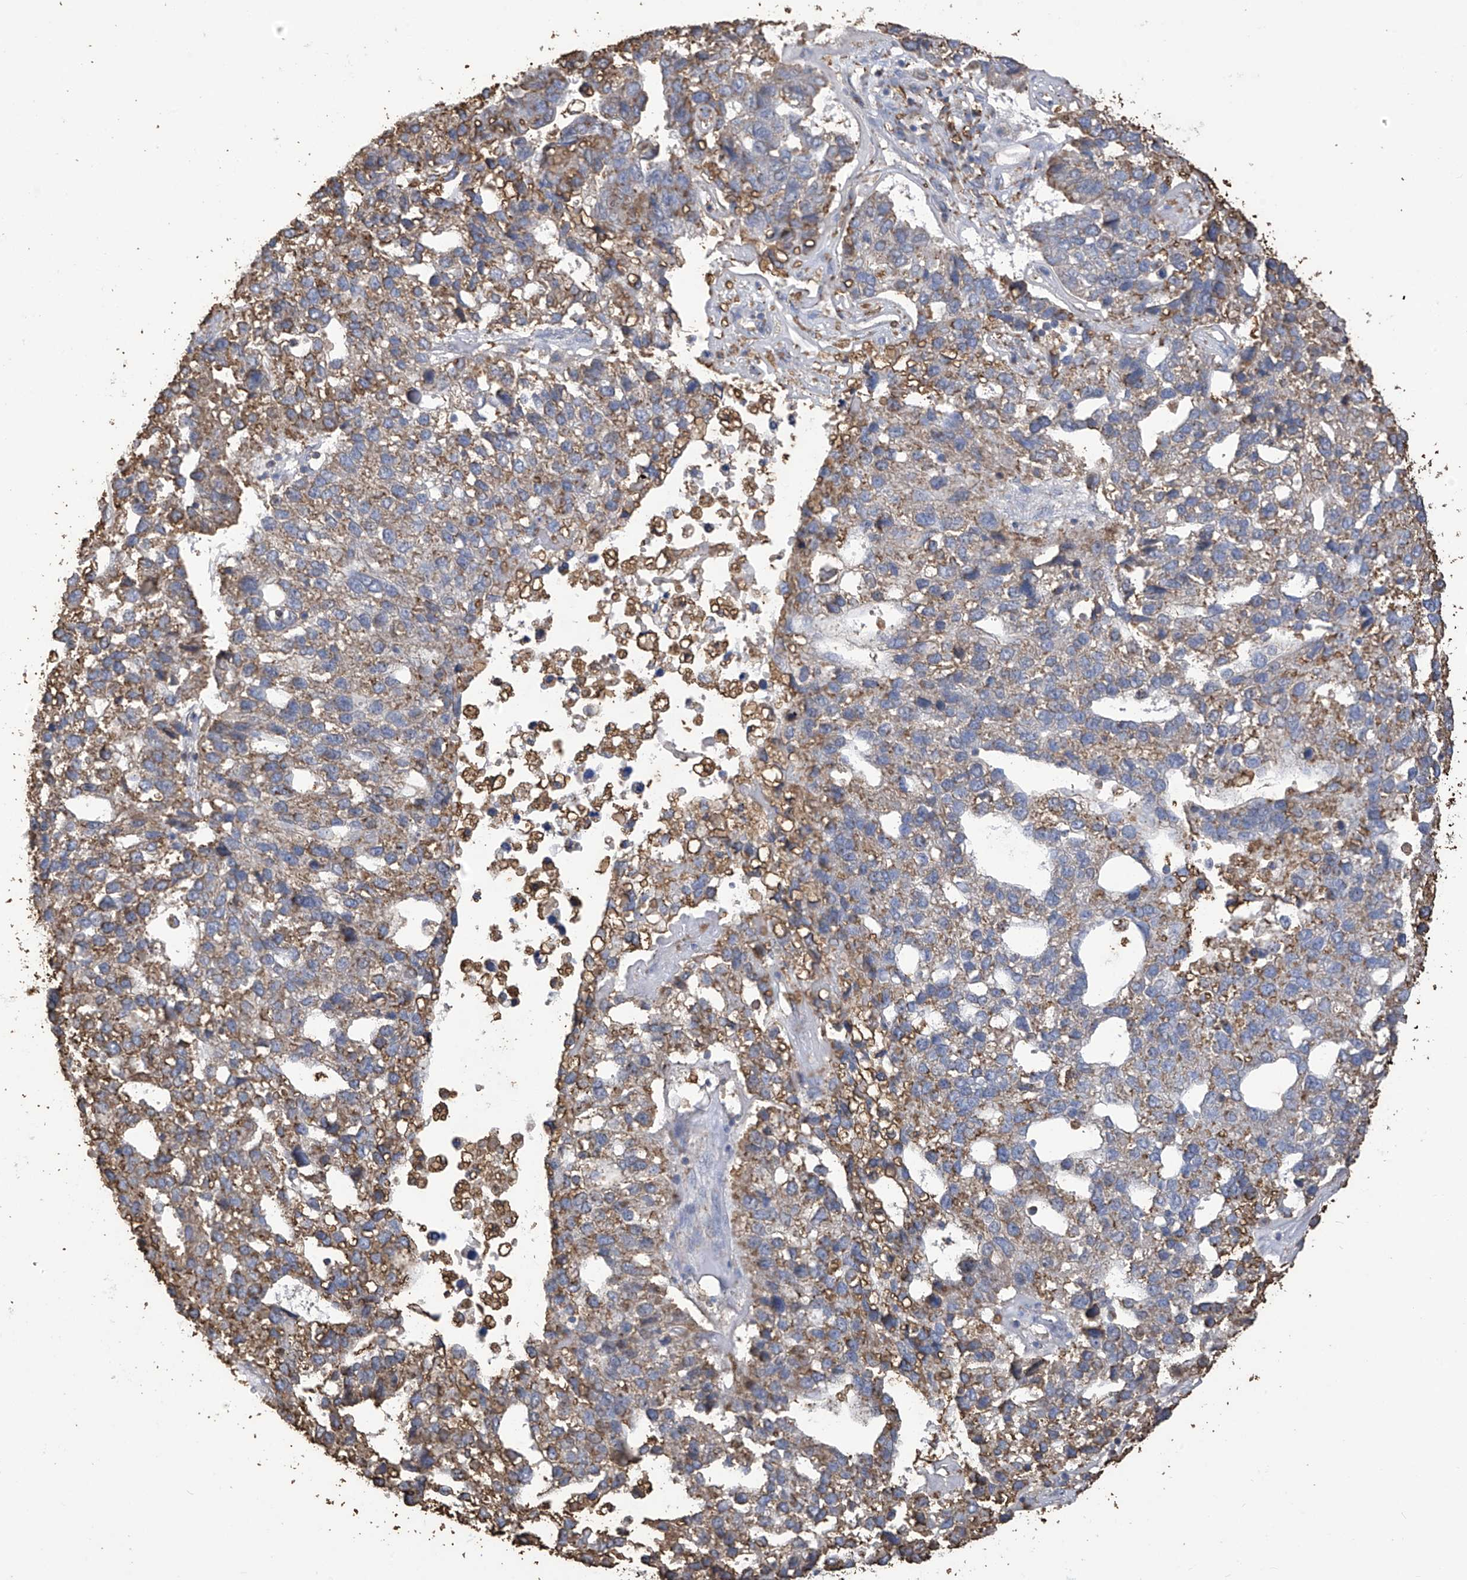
{"staining": {"intensity": "moderate", "quantity": ">75%", "location": "cytoplasmic/membranous"}, "tissue": "pancreatic cancer", "cell_type": "Tumor cells", "image_type": "cancer", "snomed": [{"axis": "morphology", "description": "Adenocarcinoma, NOS"}, {"axis": "topography", "description": "Pancreas"}], "caption": "Brown immunohistochemical staining in adenocarcinoma (pancreatic) reveals moderate cytoplasmic/membranous positivity in approximately >75% of tumor cells.", "gene": "OGT", "patient": {"sex": "female", "age": 61}}